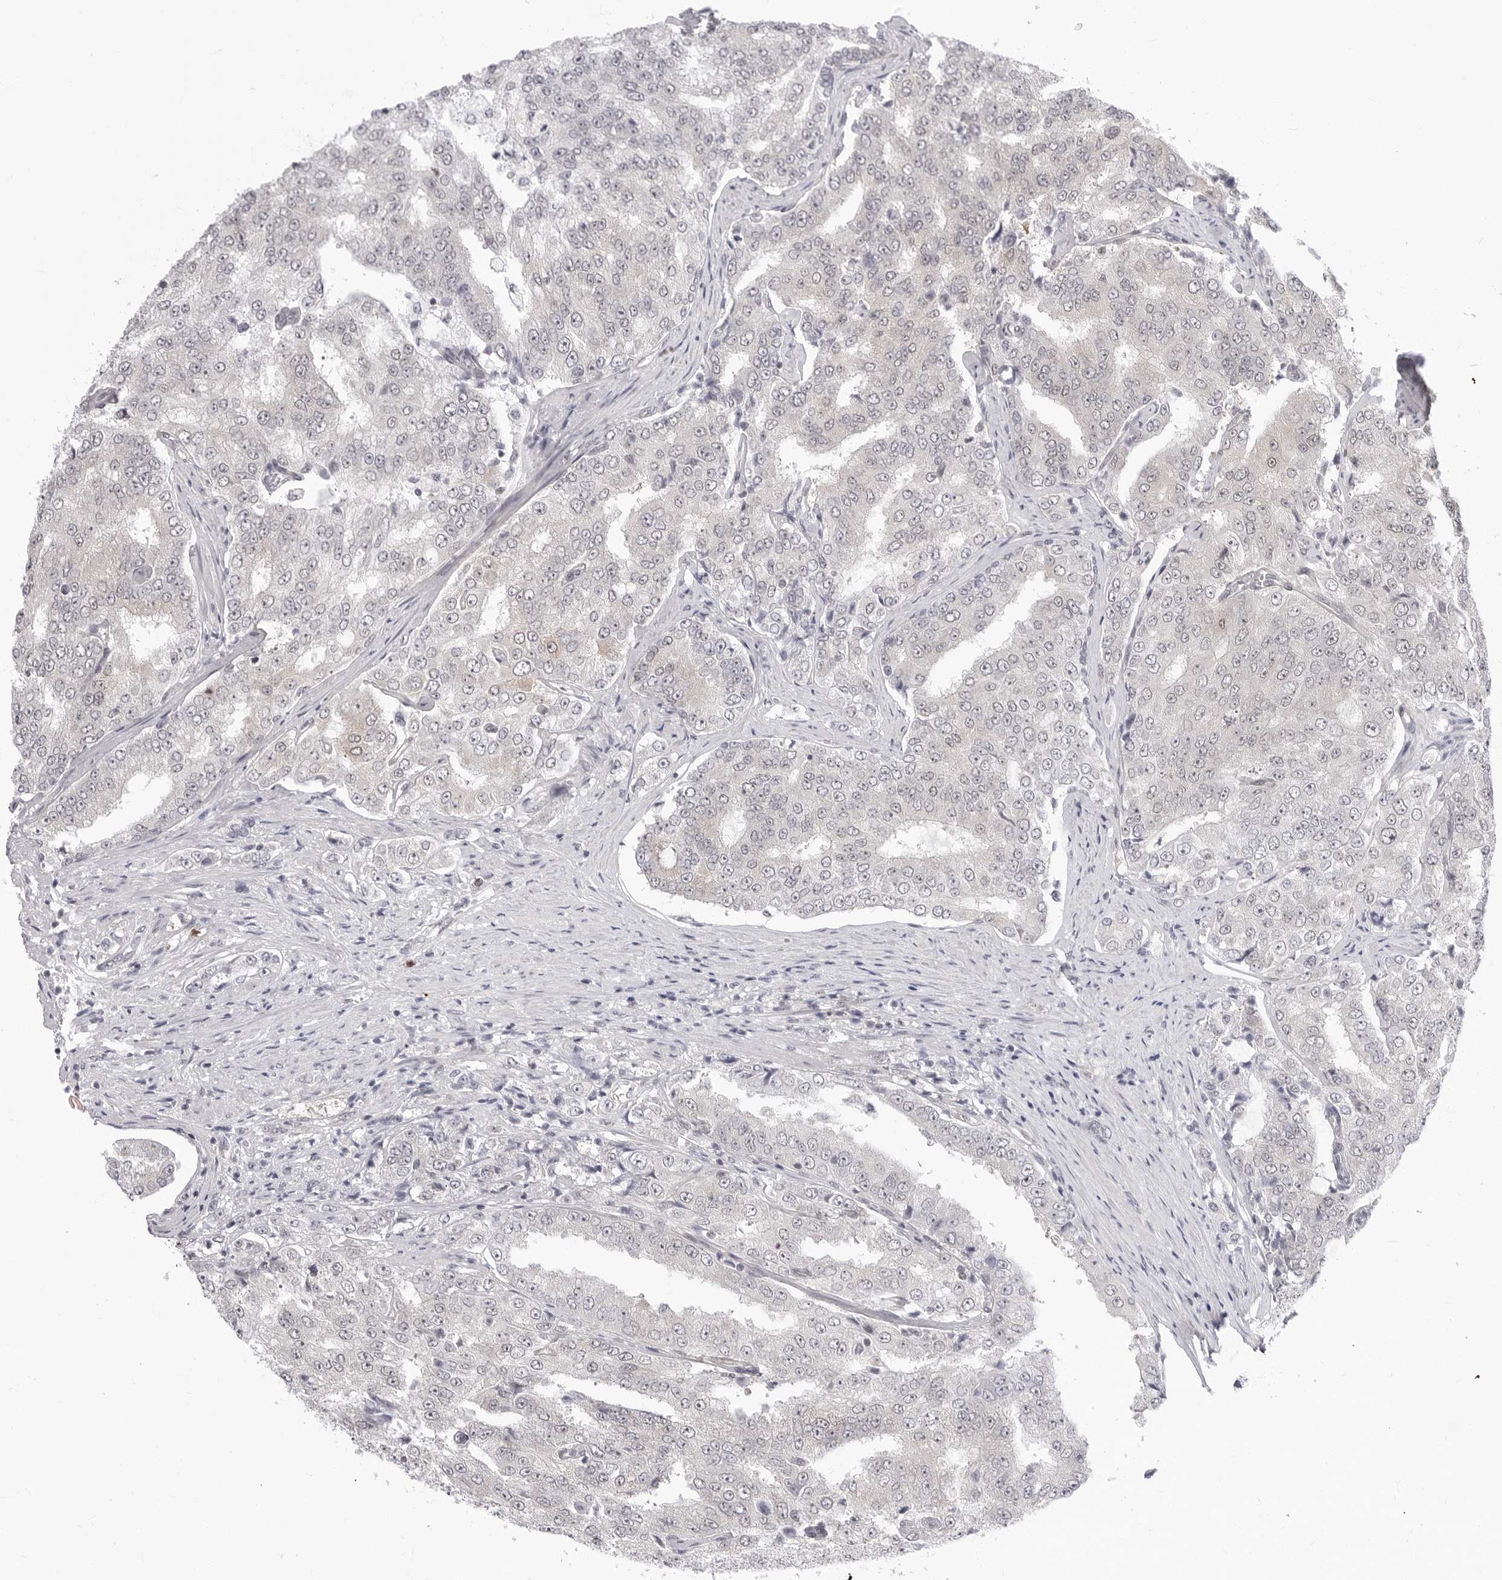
{"staining": {"intensity": "negative", "quantity": "none", "location": "none"}, "tissue": "prostate cancer", "cell_type": "Tumor cells", "image_type": "cancer", "snomed": [{"axis": "morphology", "description": "Adenocarcinoma, High grade"}, {"axis": "topography", "description": "Prostate"}], "caption": "The micrograph shows no significant positivity in tumor cells of prostate adenocarcinoma (high-grade). (IHC, brightfield microscopy, high magnification).", "gene": "PPP2R5C", "patient": {"sex": "male", "age": 58}}